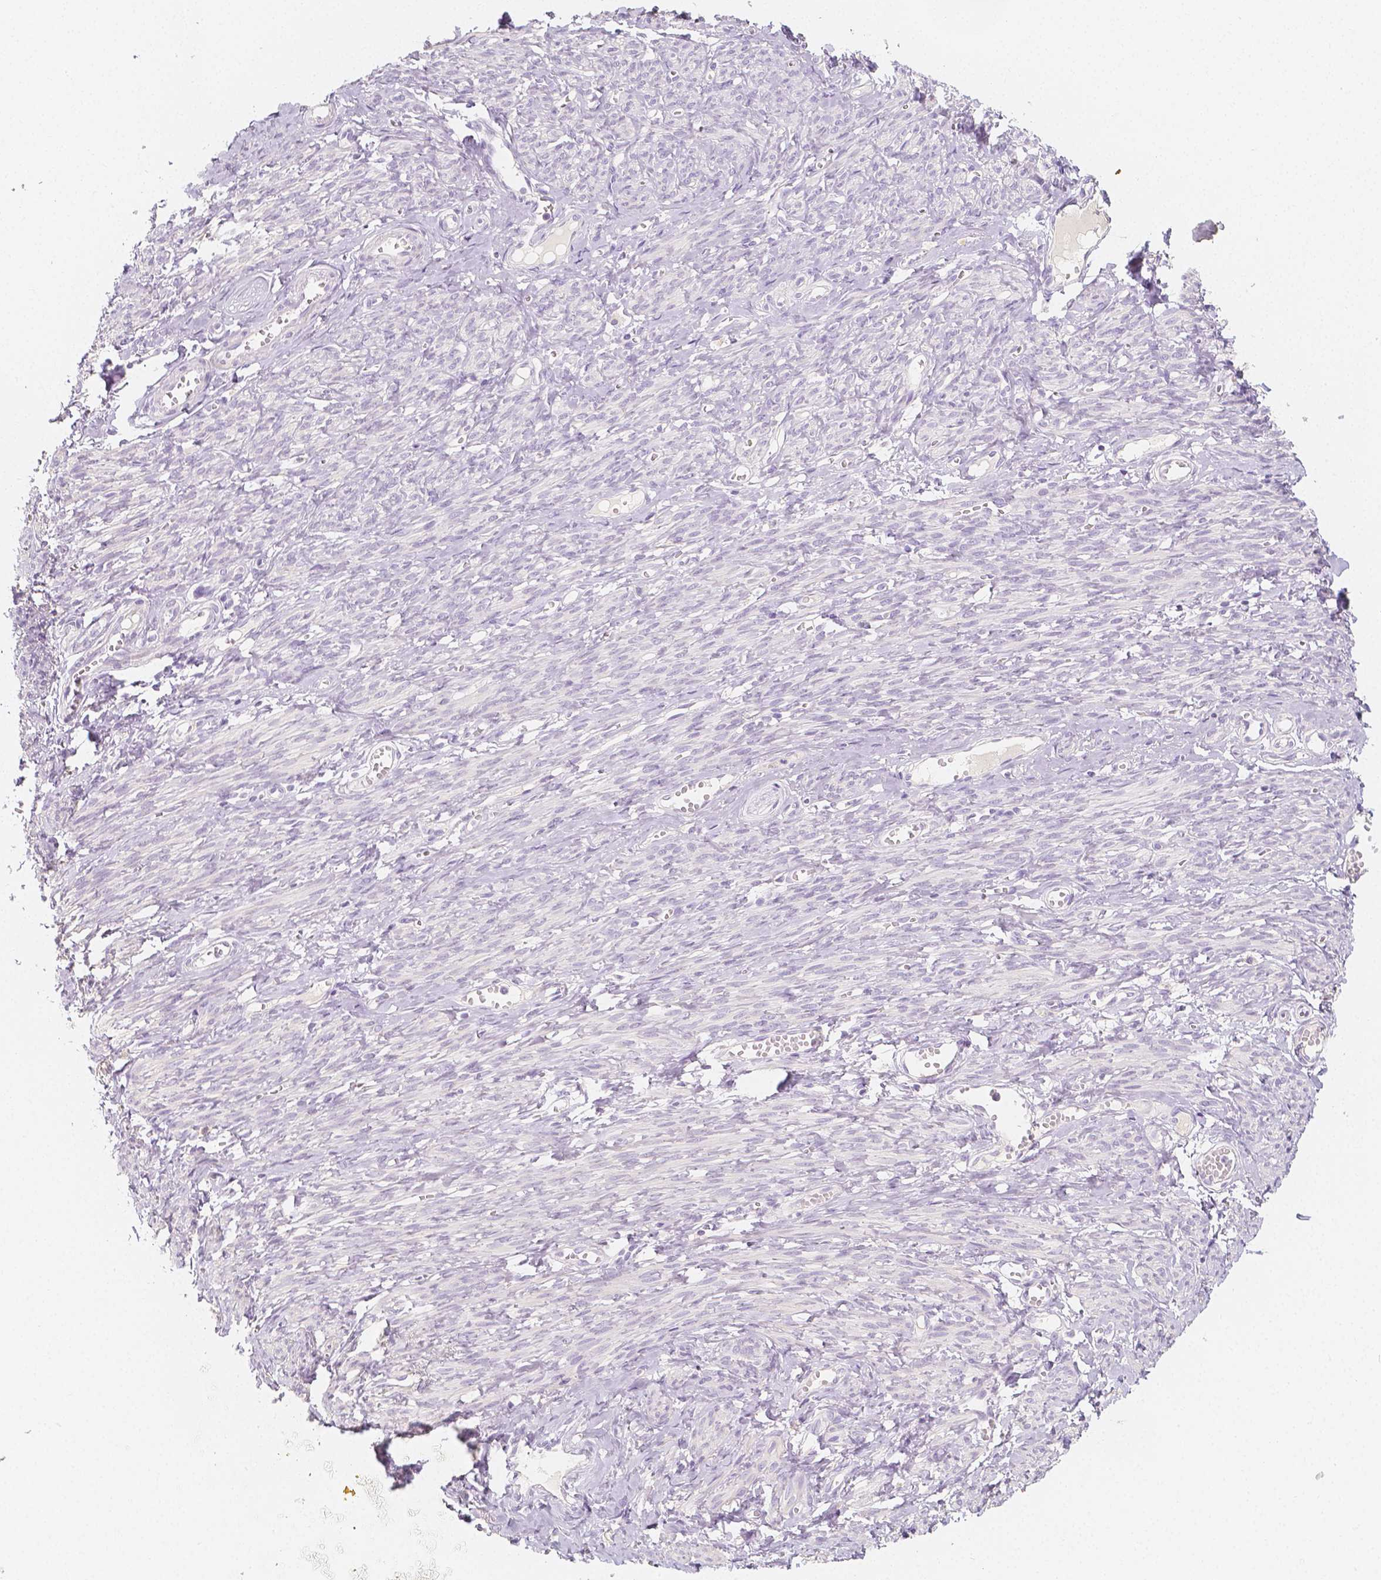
{"staining": {"intensity": "negative", "quantity": "none", "location": "none"}, "tissue": "smooth muscle", "cell_type": "Smooth muscle cells", "image_type": "normal", "snomed": [{"axis": "morphology", "description": "Normal tissue, NOS"}, {"axis": "topography", "description": "Smooth muscle"}], "caption": "This is an IHC micrograph of benign human smooth muscle. There is no staining in smooth muscle cells.", "gene": "BATF", "patient": {"sex": "female", "age": 65}}